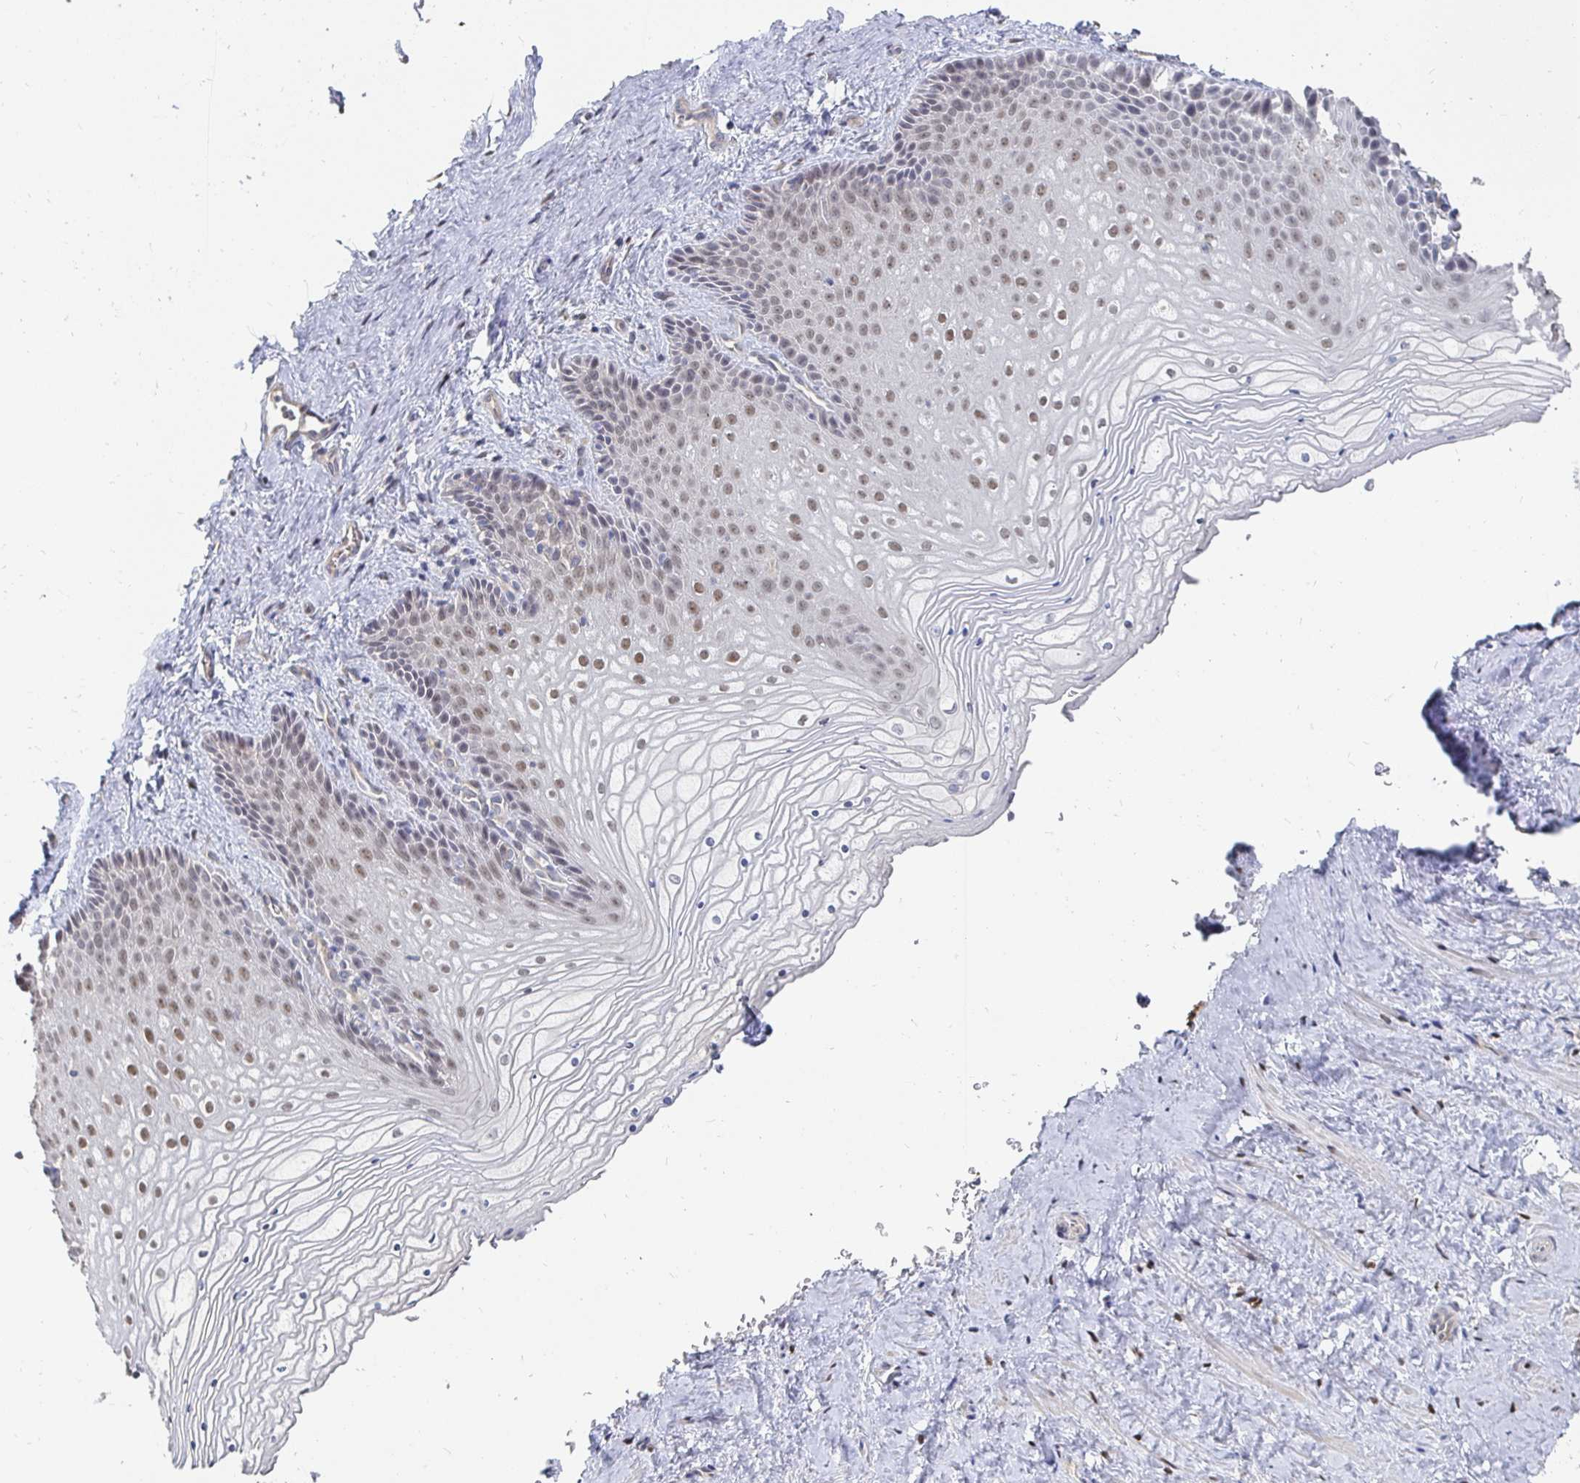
{"staining": {"intensity": "weak", "quantity": ">75%", "location": "nuclear"}, "tissue": "vagina", "cell_type": "Squamous epithelial cells", "image_type": "normal", "snomed": [{"axis": "morphology", "description": "Normal tissue, NOS"}, {"axis": "topography", "description": "Vagina"}], "caption": "IHC (DAB (3,3'-diaminobenzidine)) staining of unremarkable human vagina displays weak nuclear protein positivity in approximately >75% of squamous epithelial cells. (DAB (3,3'-diaminobenzidine) IHC, brown staining for protein, blue staining for nuclei).", "gene": "MEIS1", "patient": {"sex": "female", "age": 45}}